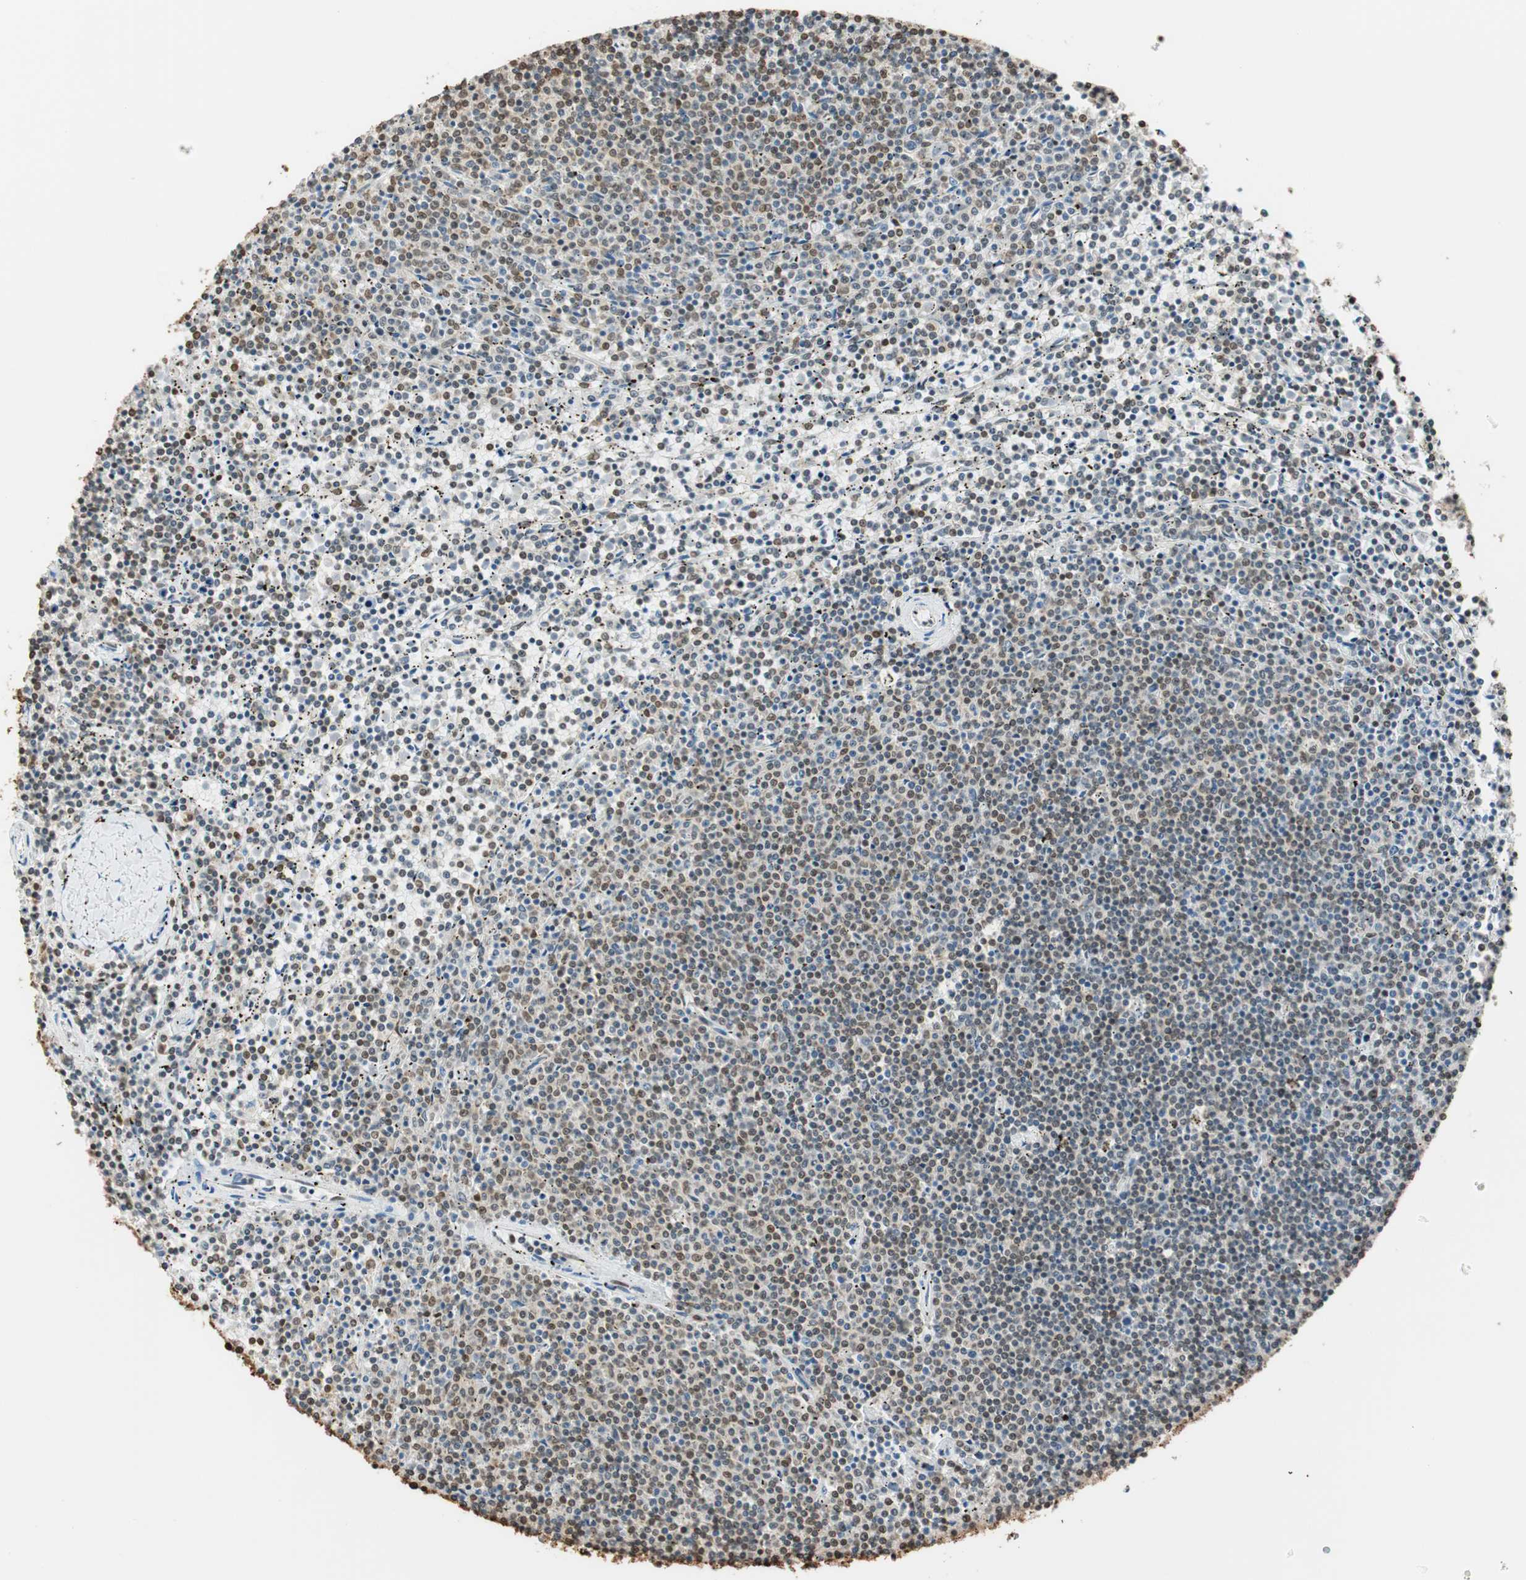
{"staining": {"intensity": "negative", "quantity": "none", "location": "none"}, "tissue": "lymphoma", "cell_type": "Tumor cells", "image_type": "cancer", "snomed": [{"axis": "morphology", "description": "Malignant lymphoma, non-Hodgkin's type, Low grade"}, {"axis": "topography", "description": "Spleen"}], "caption": "A photomicrograph of human low-grade malignant lymphoma, non-Hodgkin's type is negative for staining in tumor cells.", "gene": "FANCG", "patient": {"sex": "female", "age": 50}}